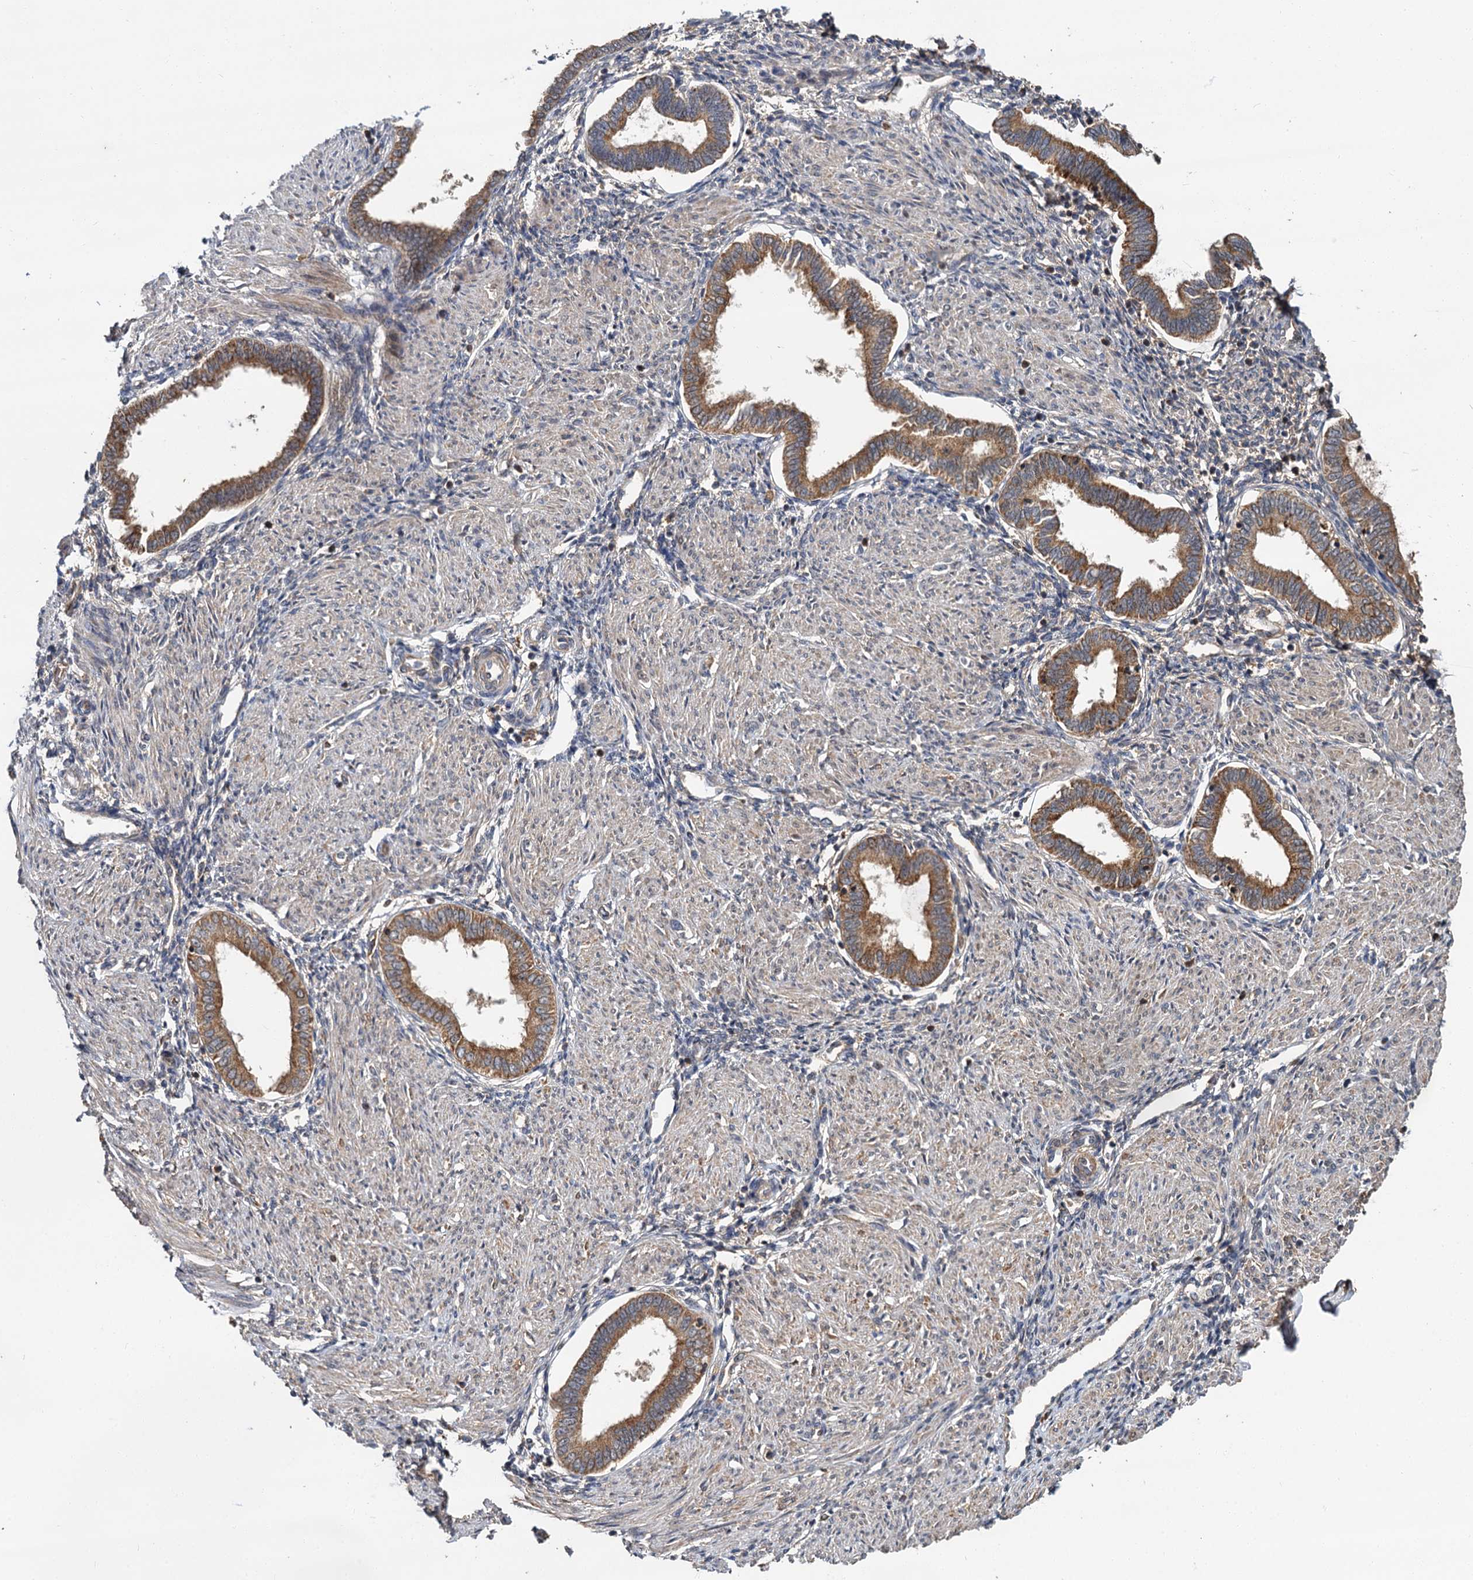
{"staining": {"intensity": "weak", "quantity": "25%-75%", "location": "cytoplasmic/membranous,nuclear"}, "tissue": "endometrium", "cell_type": "Cells in endometrial stroma", "image_type": "normal", "snomed": [{"axis": "morphology", "description": "Normal tissue, NOS"}, {"axis": "topography", "description": "Endometrium"}], "caption": "This histopathology image reveals IHC staining of benign endometrium, with low weak cytoplasmic/membranous,nuclear expression in approximately 25%-75% of cells in endometrial stroma.", "gene": "MBD6", "patient": {"sex": "female", "age": 53}}